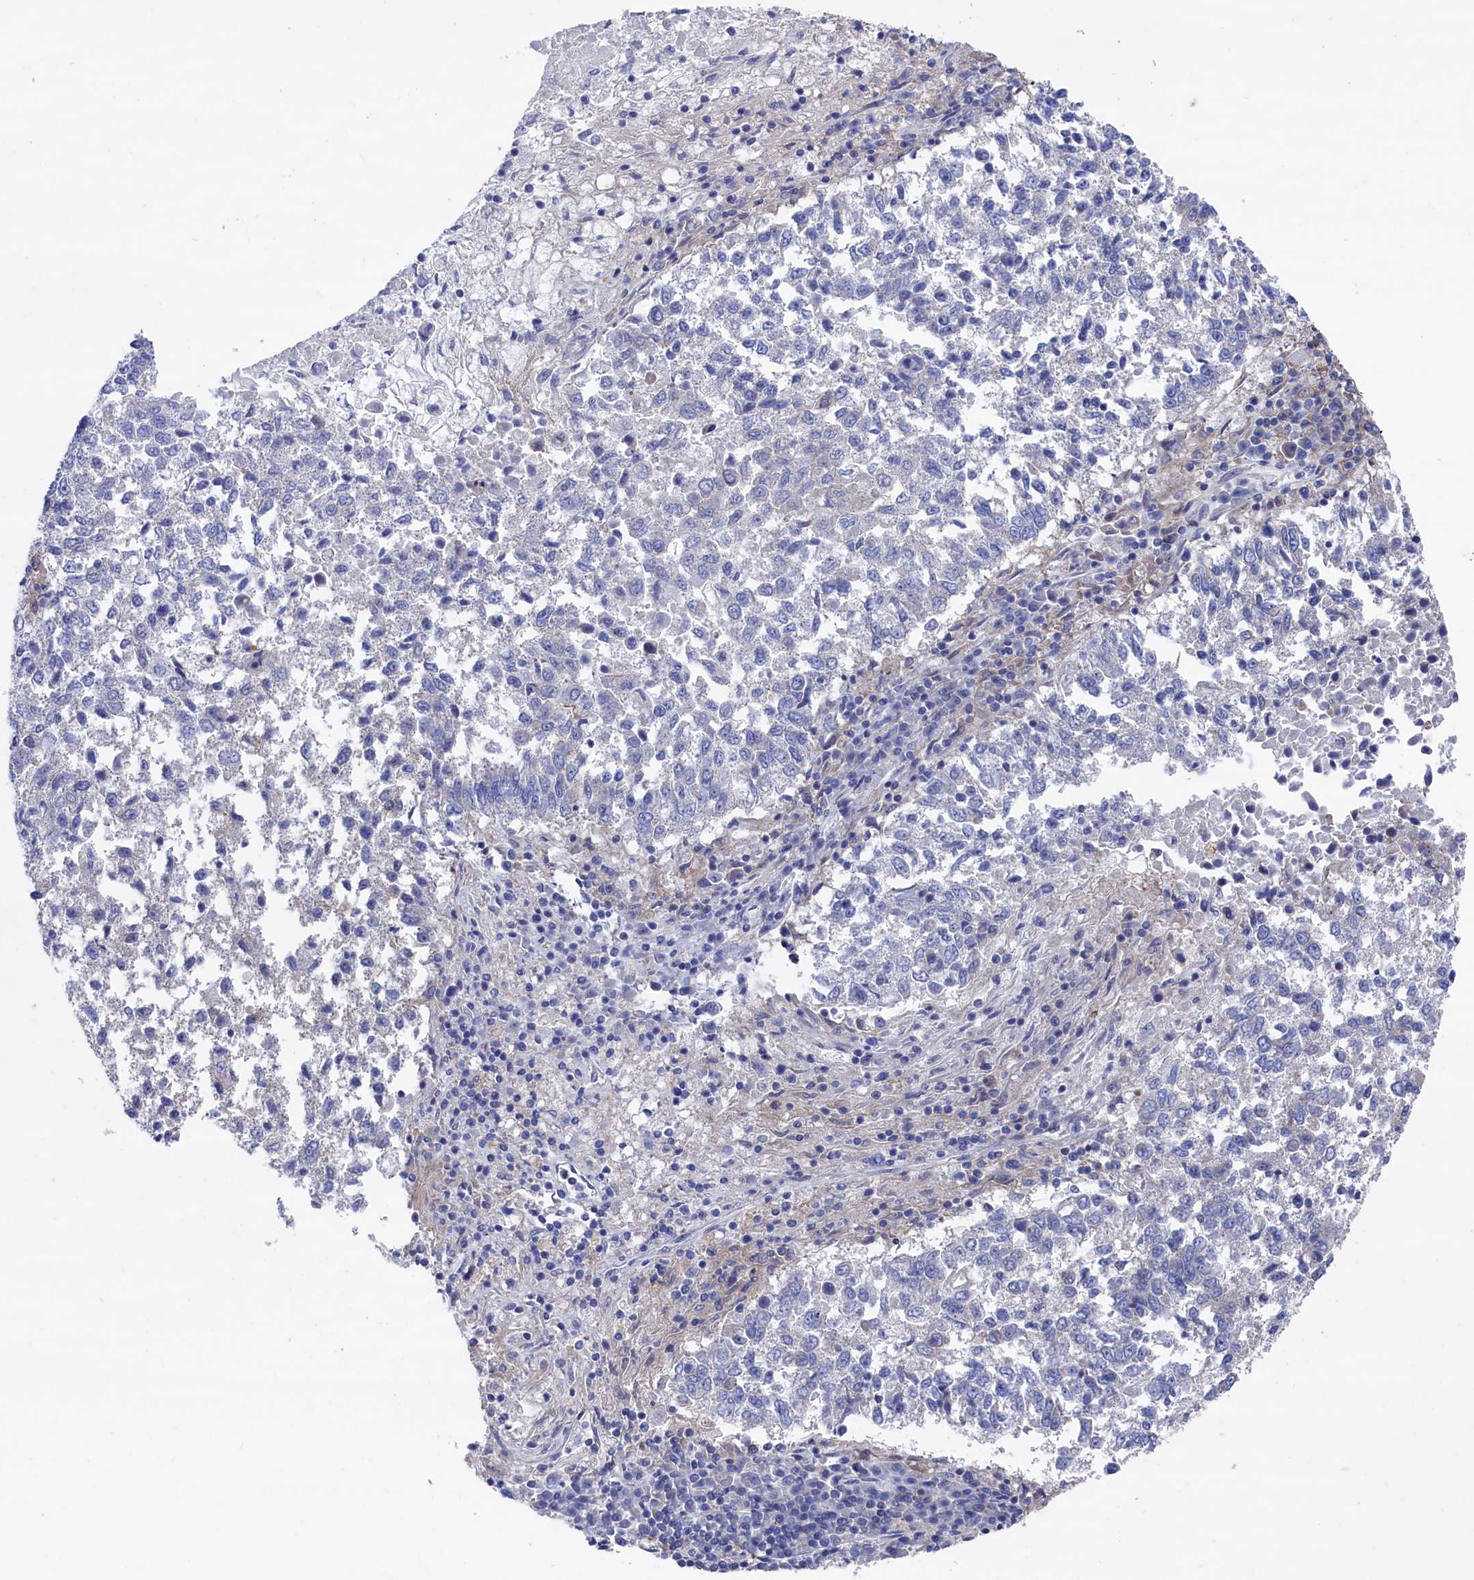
{"staining": {"intensity": "negative", "quantity": "none", "location": "none"}, "tissue": "lung cancer", "cell_type": "Tumor cells", "image_type": "cancer", "snomed": [{"axis": "morphology", "description": "Squamous cell carcinoma, NOS"}, {"axis": "topography", "description": "Lung"}], "caption": "Immunohistochemistry image of neoplastic tissue: human lung cancer stained with DAB (3,3'-diaminobenzidine) reveals no significant protein staining in tumor cells. (DAB IHC visualized using brightfield microscopy, high magnification).", "gene": "SPATA13", "patient": {"sex": "male", "age": 73}}